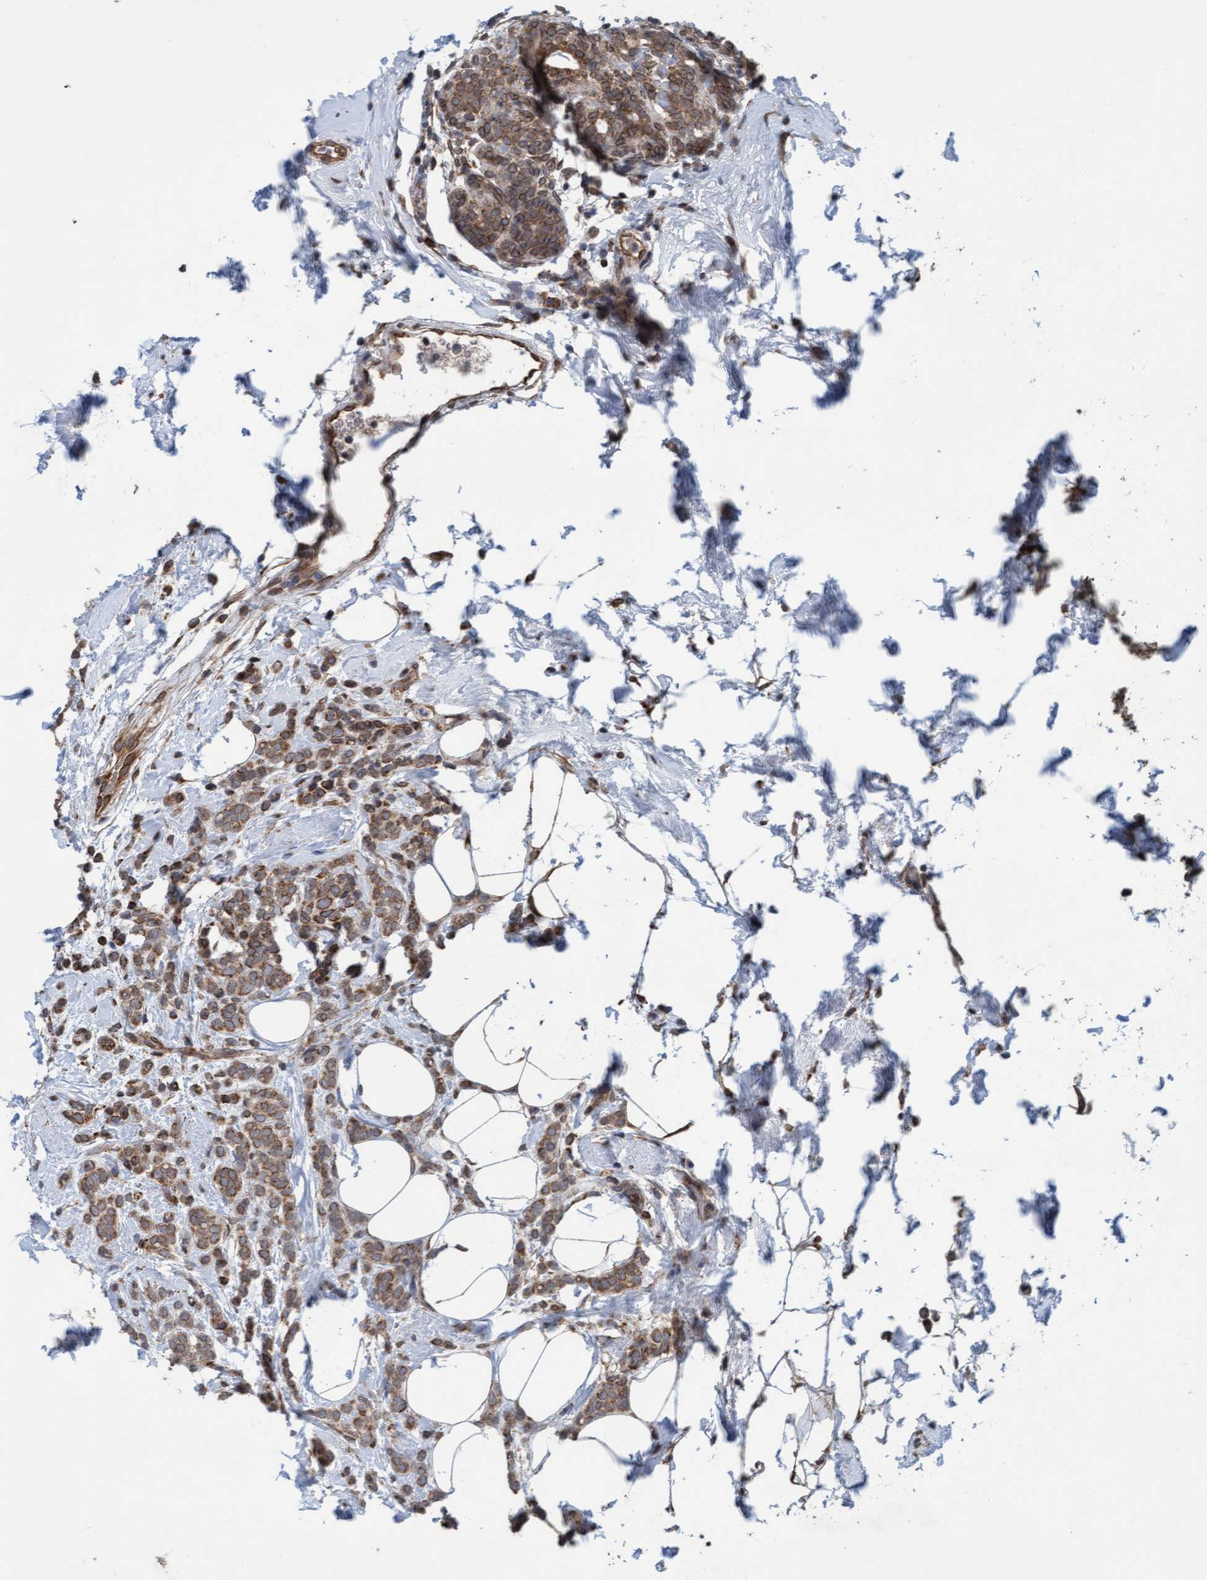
{"staining": {"intensity": "moderate", "quantity": ">75%", "location": "cytoplasmic/membranous"}, "tissue": "breast cancer", "cell_type": "Tumor cells", "image_type": "cancer", "snomed": [{"axis": "morphology", "description": "Lobular carcinoma"}, {"axis": "topography", "description": "Breast"}], "caption": "The photomicrograph demonstrates immunohistochemical staining of breast cancer. There is moderate cytoplasmic/membranous staining is appreciated in approximately >75% of tumor cells.", "gene": "MRPS23", "patient": {"sex": "female", "age": 50}}